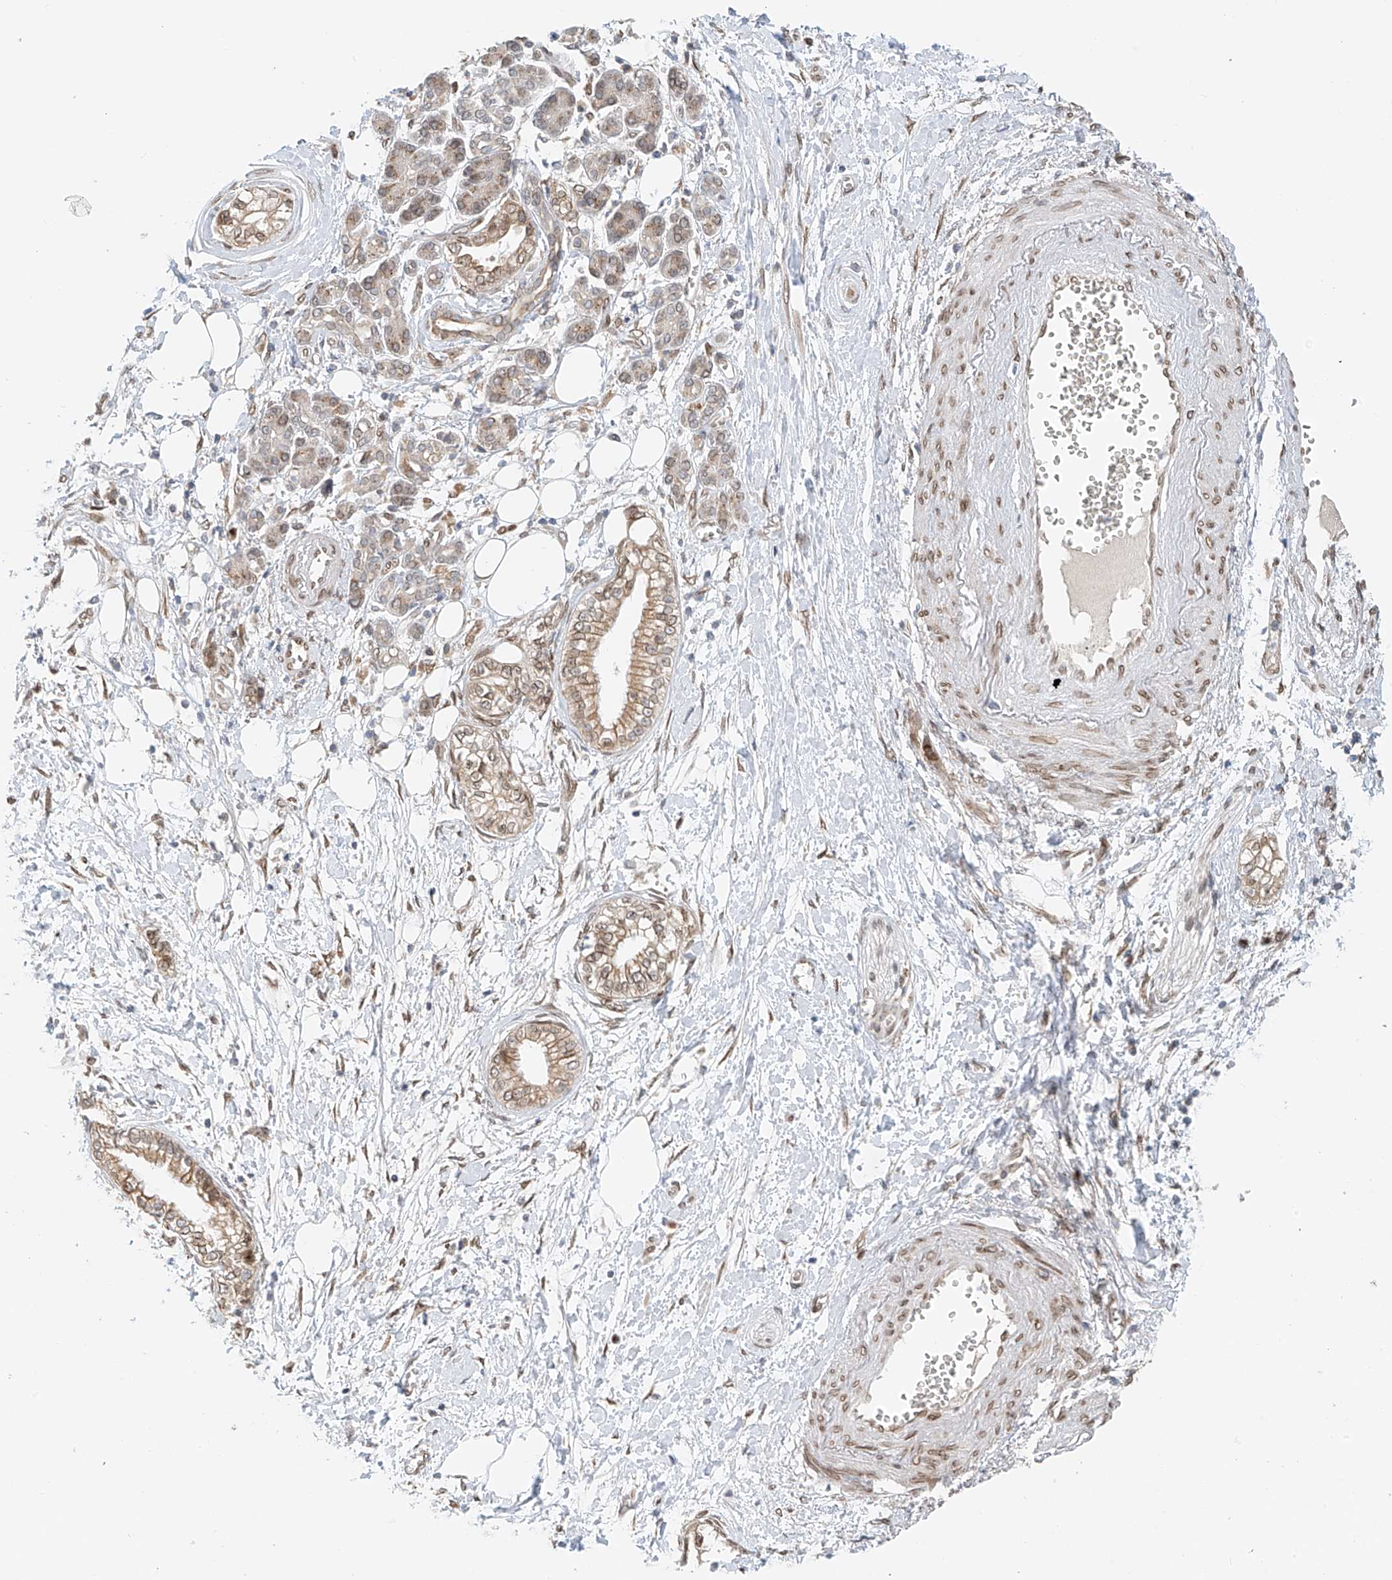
{"staining": {"intensity": "weak", "quantity": ">75%", "location": "cytoplasmic/membranous"}, "tissue": "pancreatic cancer", "cell_type": "Tumor cells", "image_type": "cancer", "snomed": [{"axis": "morphology", "description": "Adenocarcinoma, NOS"}, {"axis": "topography", "description": "Pancreas"}], "caption": "Protein staining of pancreatic cancer (adenocarcinoma) tissue demonstrates weak cytoplasmic/membranous positivity in approximately >75% of tumor cells.", "gene": "STARD9", "patient": {"sex": "male", "age": 68}}